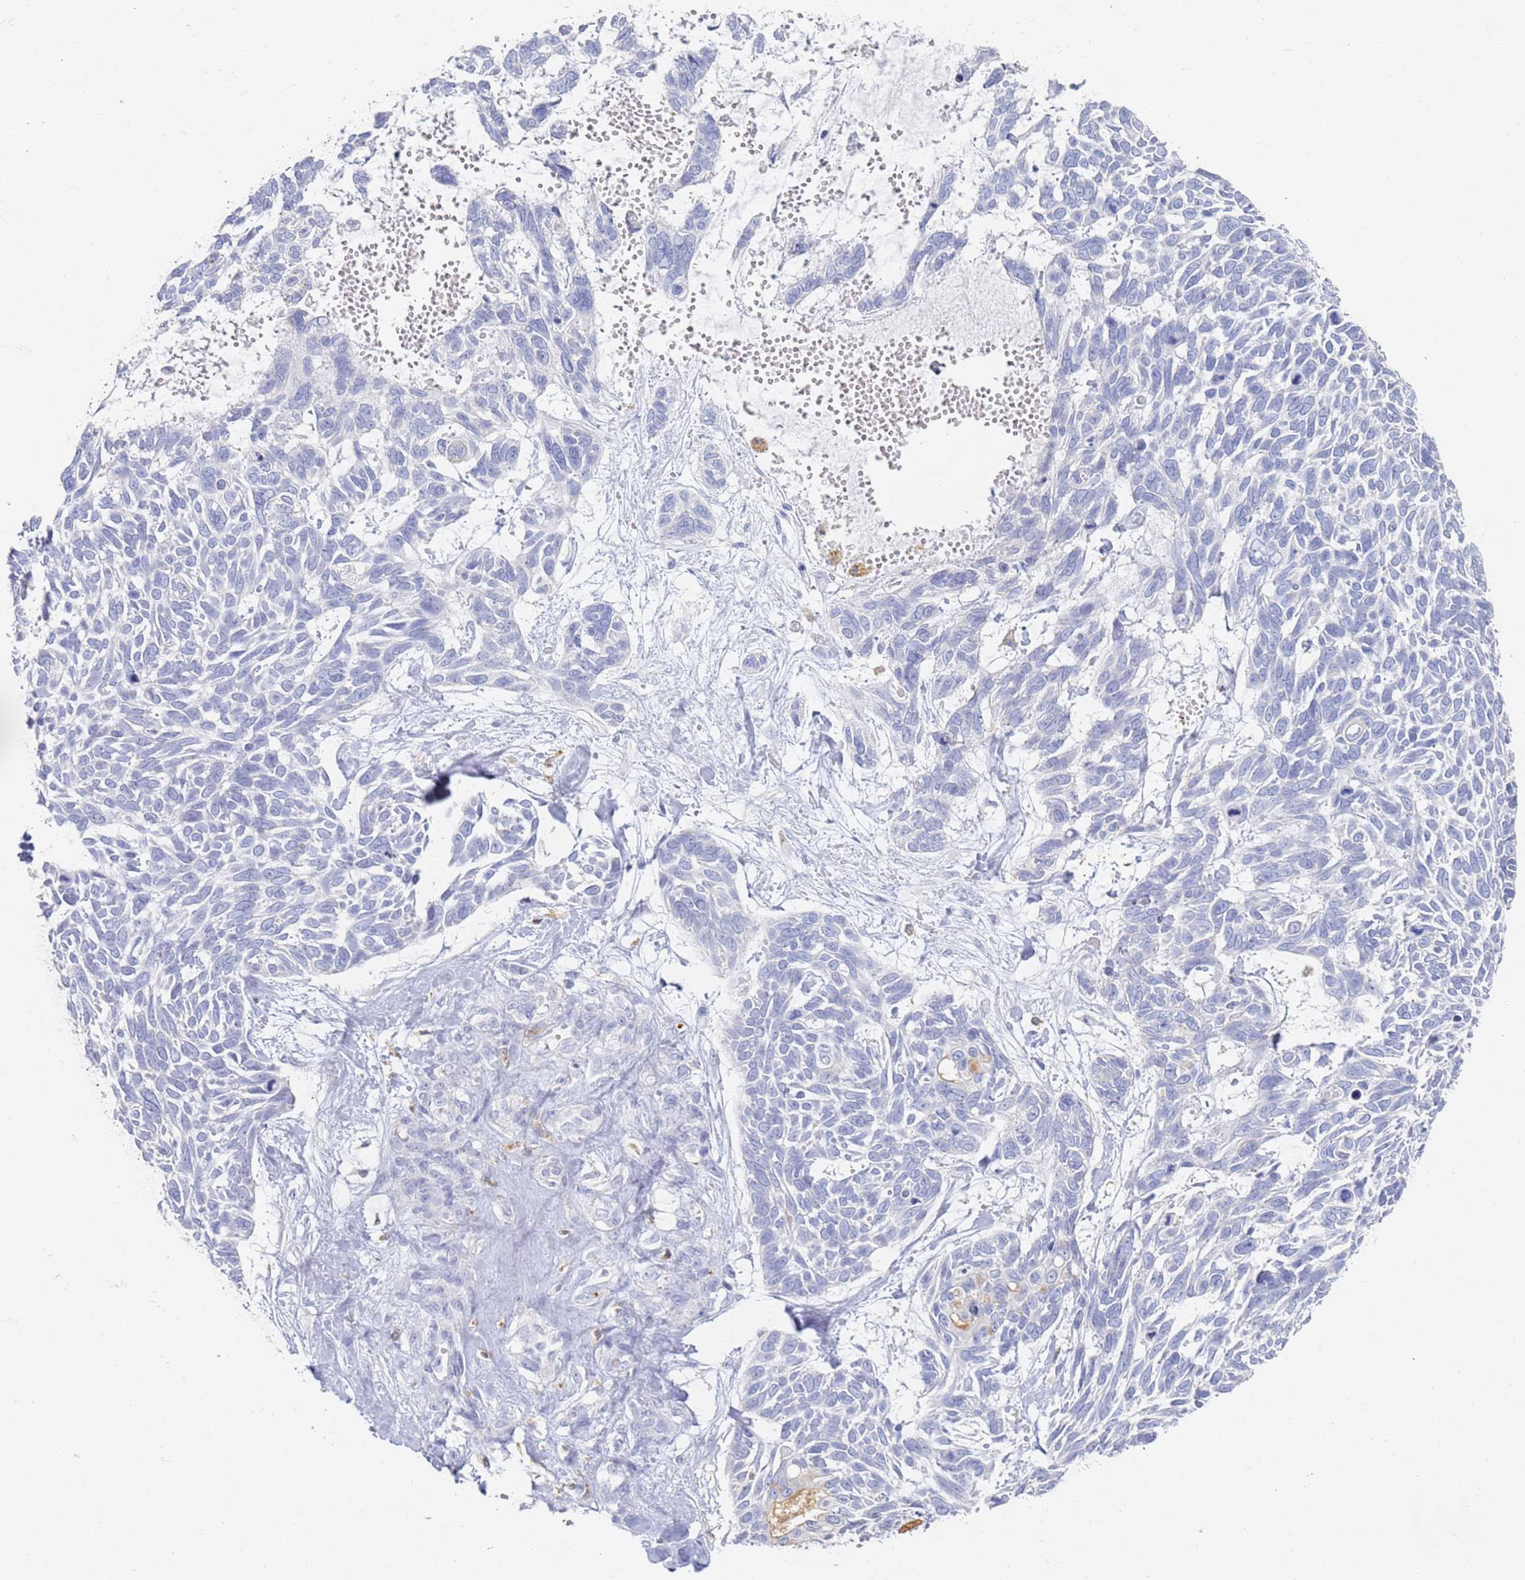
{"staining": {"intensity": "negative", "quantity": "none", "location": "none"}, "tissue": "skin cancer", "cell_type": "Tumor cells", "image_type": "cancer", "snomed": [{"axis": "morphology", "description": "Basal cell carcinoma"}, {"axis": "topography", "description": "Skin"}], "caption": "Histopathology image shows no significant protein expression in tumor cells of skin cancer (basal cell carcinoma).", "gene": "BIN2", "patient": {"sex": "male", "age": 88}}